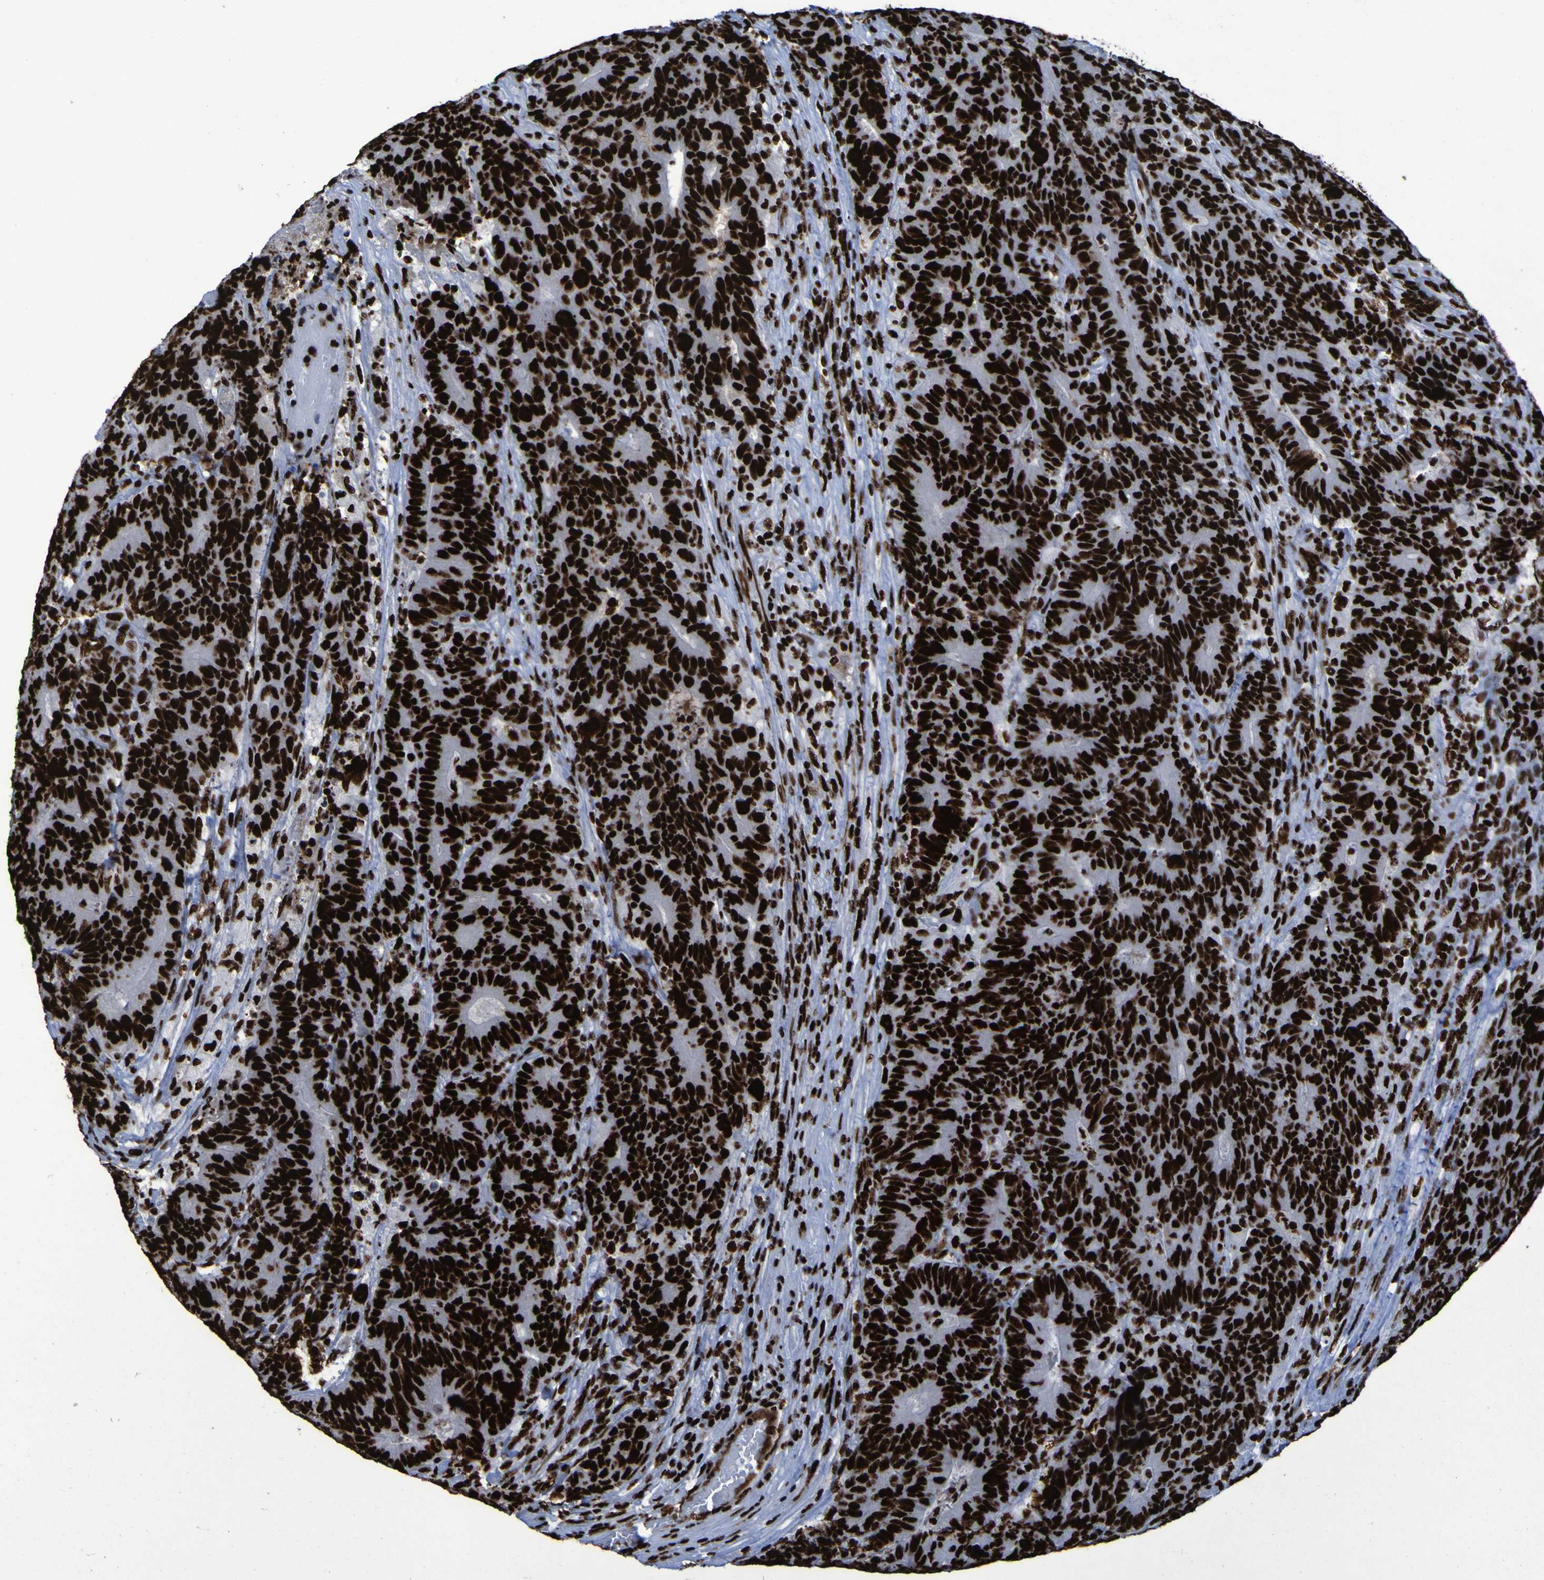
{"staining": {"intensity": "strong", "quantity": ">75%", "location": "nuclear"}, "tissue": "colorectal cancer", "cell_type": "Tumor cells", "image_type": "cancer", "snomed": [{"axis": "morphology", "description": "Normal tissue, NOS"}, {"axis": "morphology", "description": "Adenocarcinoma, NOS"}, {"axis": "topography", "description": "Colon"}], "caption": "Immunohistochemical staining of human adenocarcinoma (colorectal) reveals high levels of strong nuclear positivity in approximately >75% of tumor cells. (DAB (3,3'-diaminobenzidine) IHC, brown staining for protein, blue staining for nuclei).", "gene": "NPM1", "patient": {"sex": "female", "age": 75}}